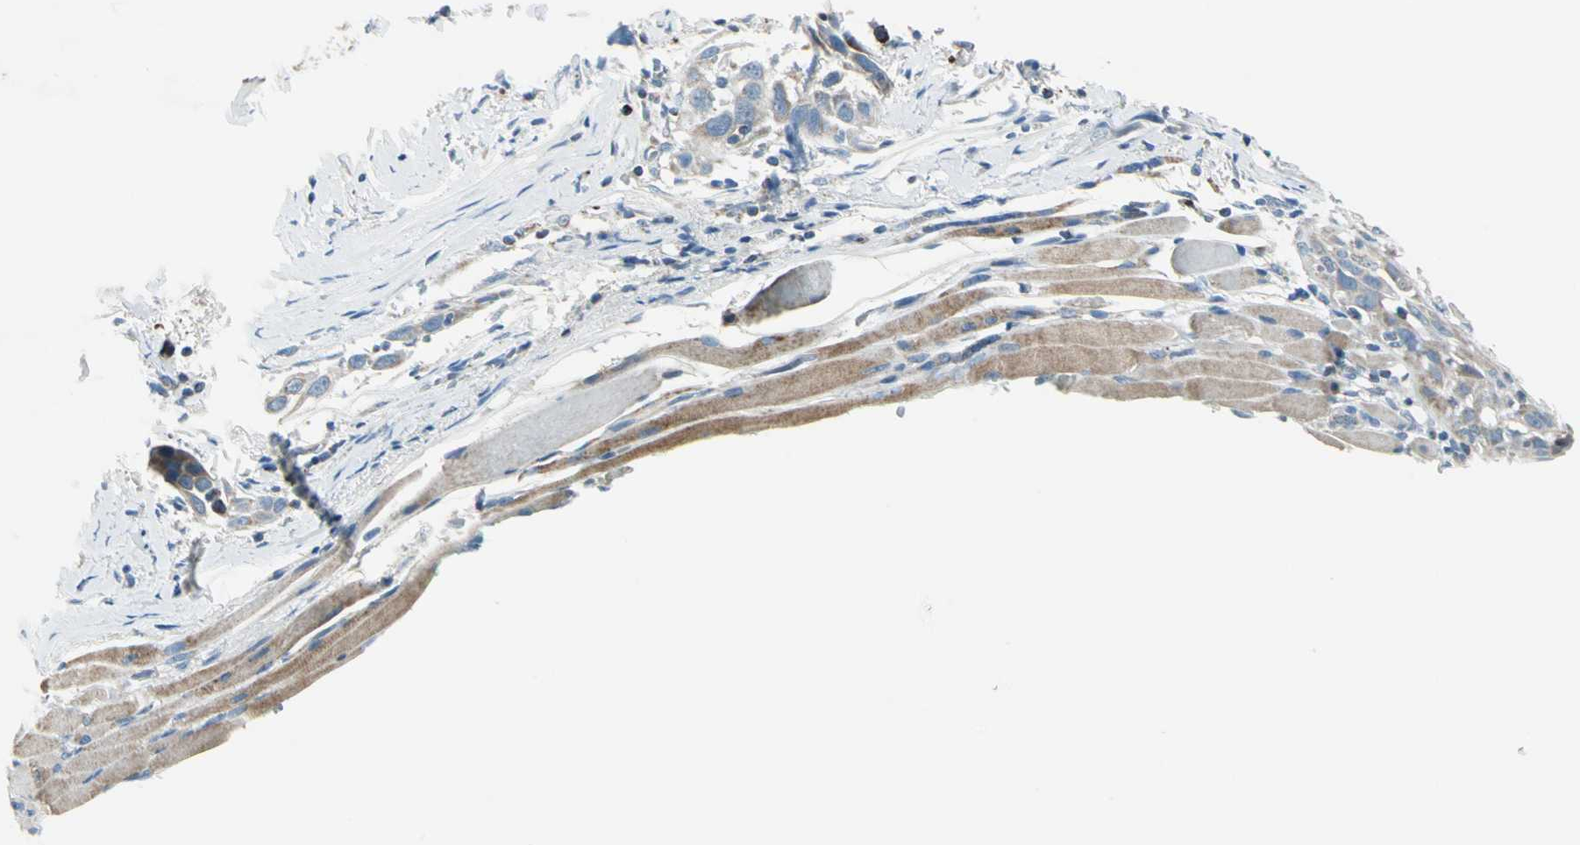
{"staining": {"intensity": "weak", "quantity": ">75%", "location": "cytoplasmic/membranous"}, "tissue": "head and neck cancer", "cell_type": "Tumor cells", "image_type": "cancer", "snomed": [{"axis": "morphology", "description": "Squamous cell carcinoma, NOS"}, {"axis": "topography", "description": "Oral tissue"}, {"axis": "topography", "description": "Head-Neck"}], "caption": "This photomicrograph displays IHC staining of human squamous cell carcinoma (head and neck), with low weak cytoplasmic/membranous staining in about >75% of tumor cells.", "gene": "ACADM", "patient": {"sex": "female", "age": 50}}